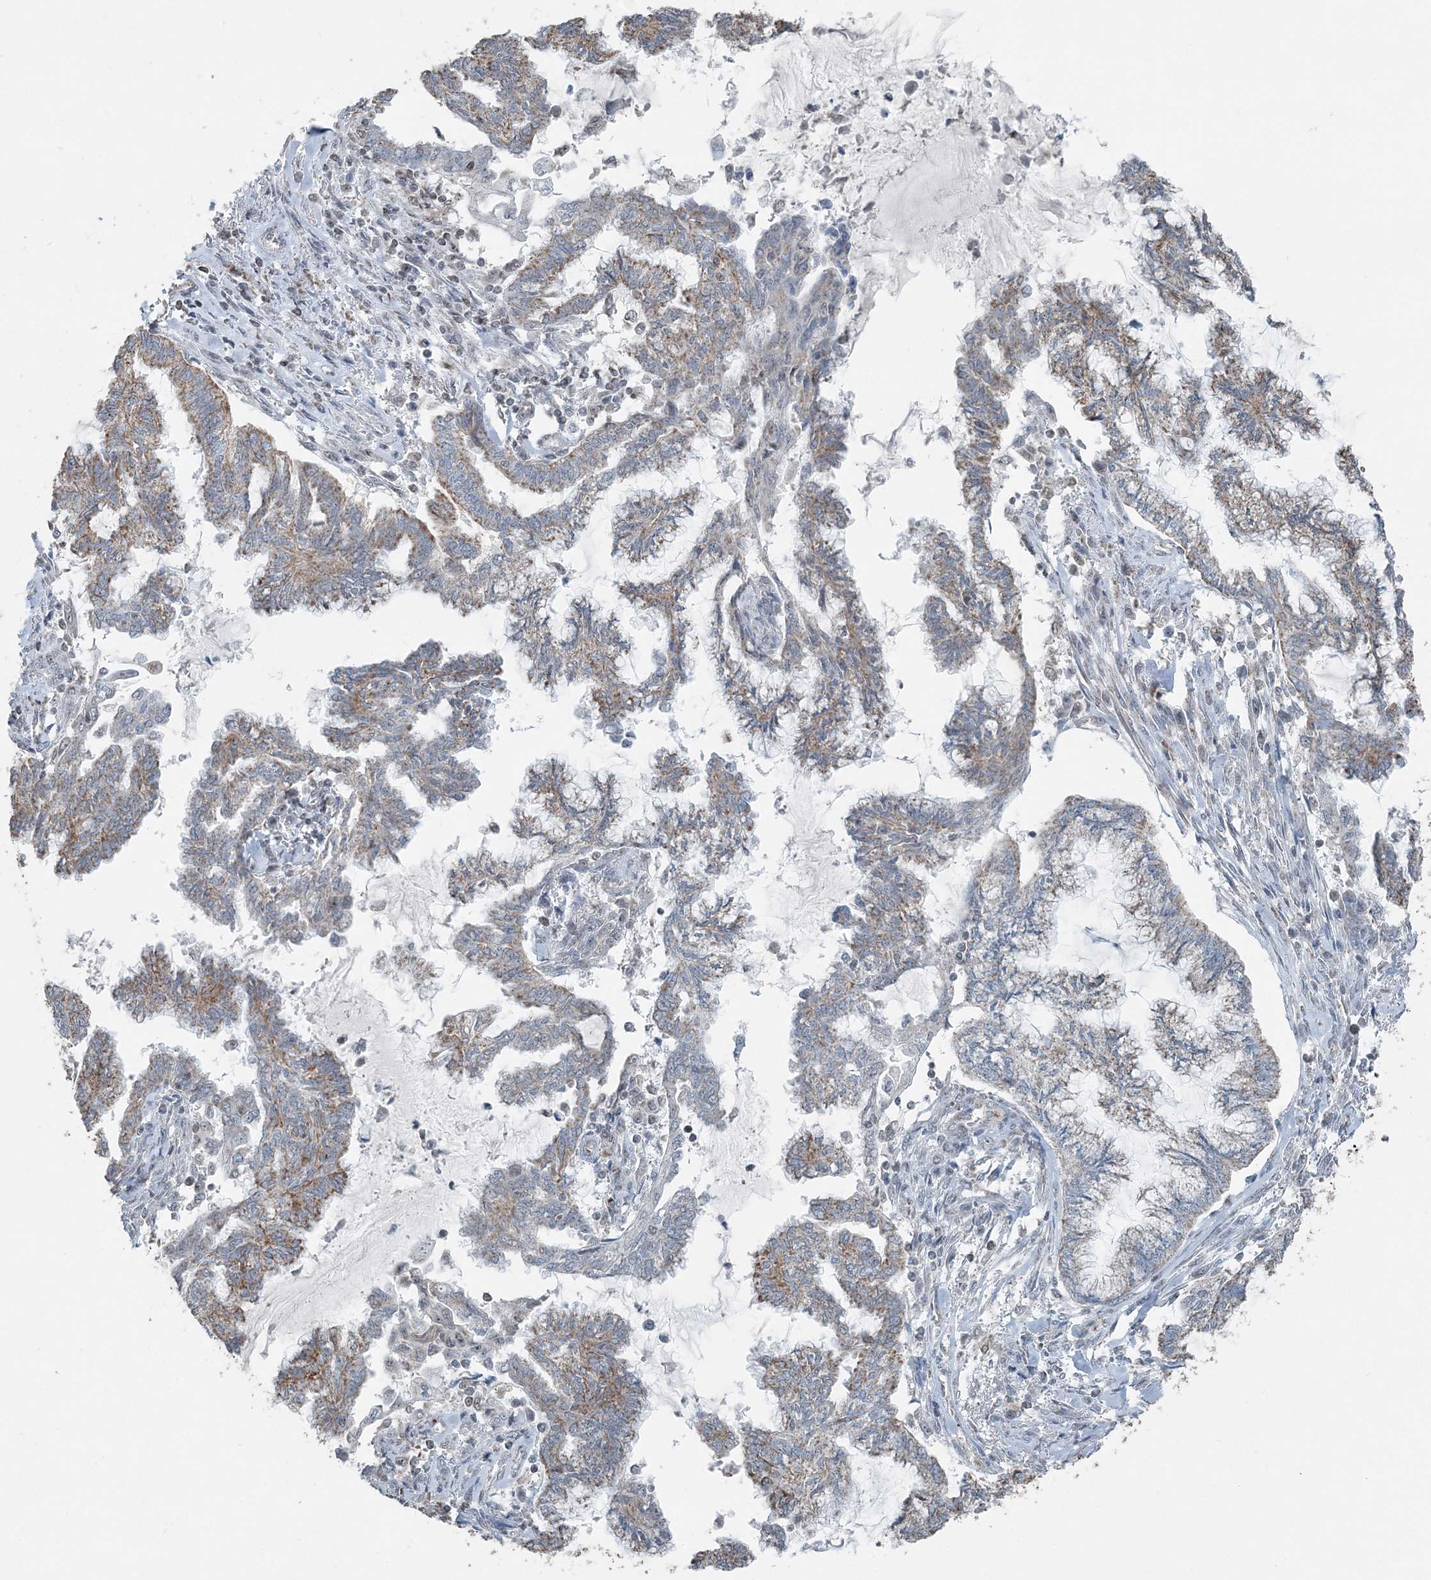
{"staining": {"intensity": "moderate", "quantity": ">75%", "location": "cytoplasmic/membranous"}, "tissue": "endometrial cancer", "cell_type": "Tumor cells", "image_type": "cancer", "snomed": [{"axis": "morphology", "description": "Adenocarcinoma, NOS"}, {"axis": "topography", "description": "Endometrium"}], "caption": "Immunohistochemical staining of human endometrial cancer (adenocarcinoma) reveals moderate cytoplasmic/membranous protein staining in about >75% of tumor cells.", "gene": "SUCLG1", "patient": {"sex": "female", "age": 86}}